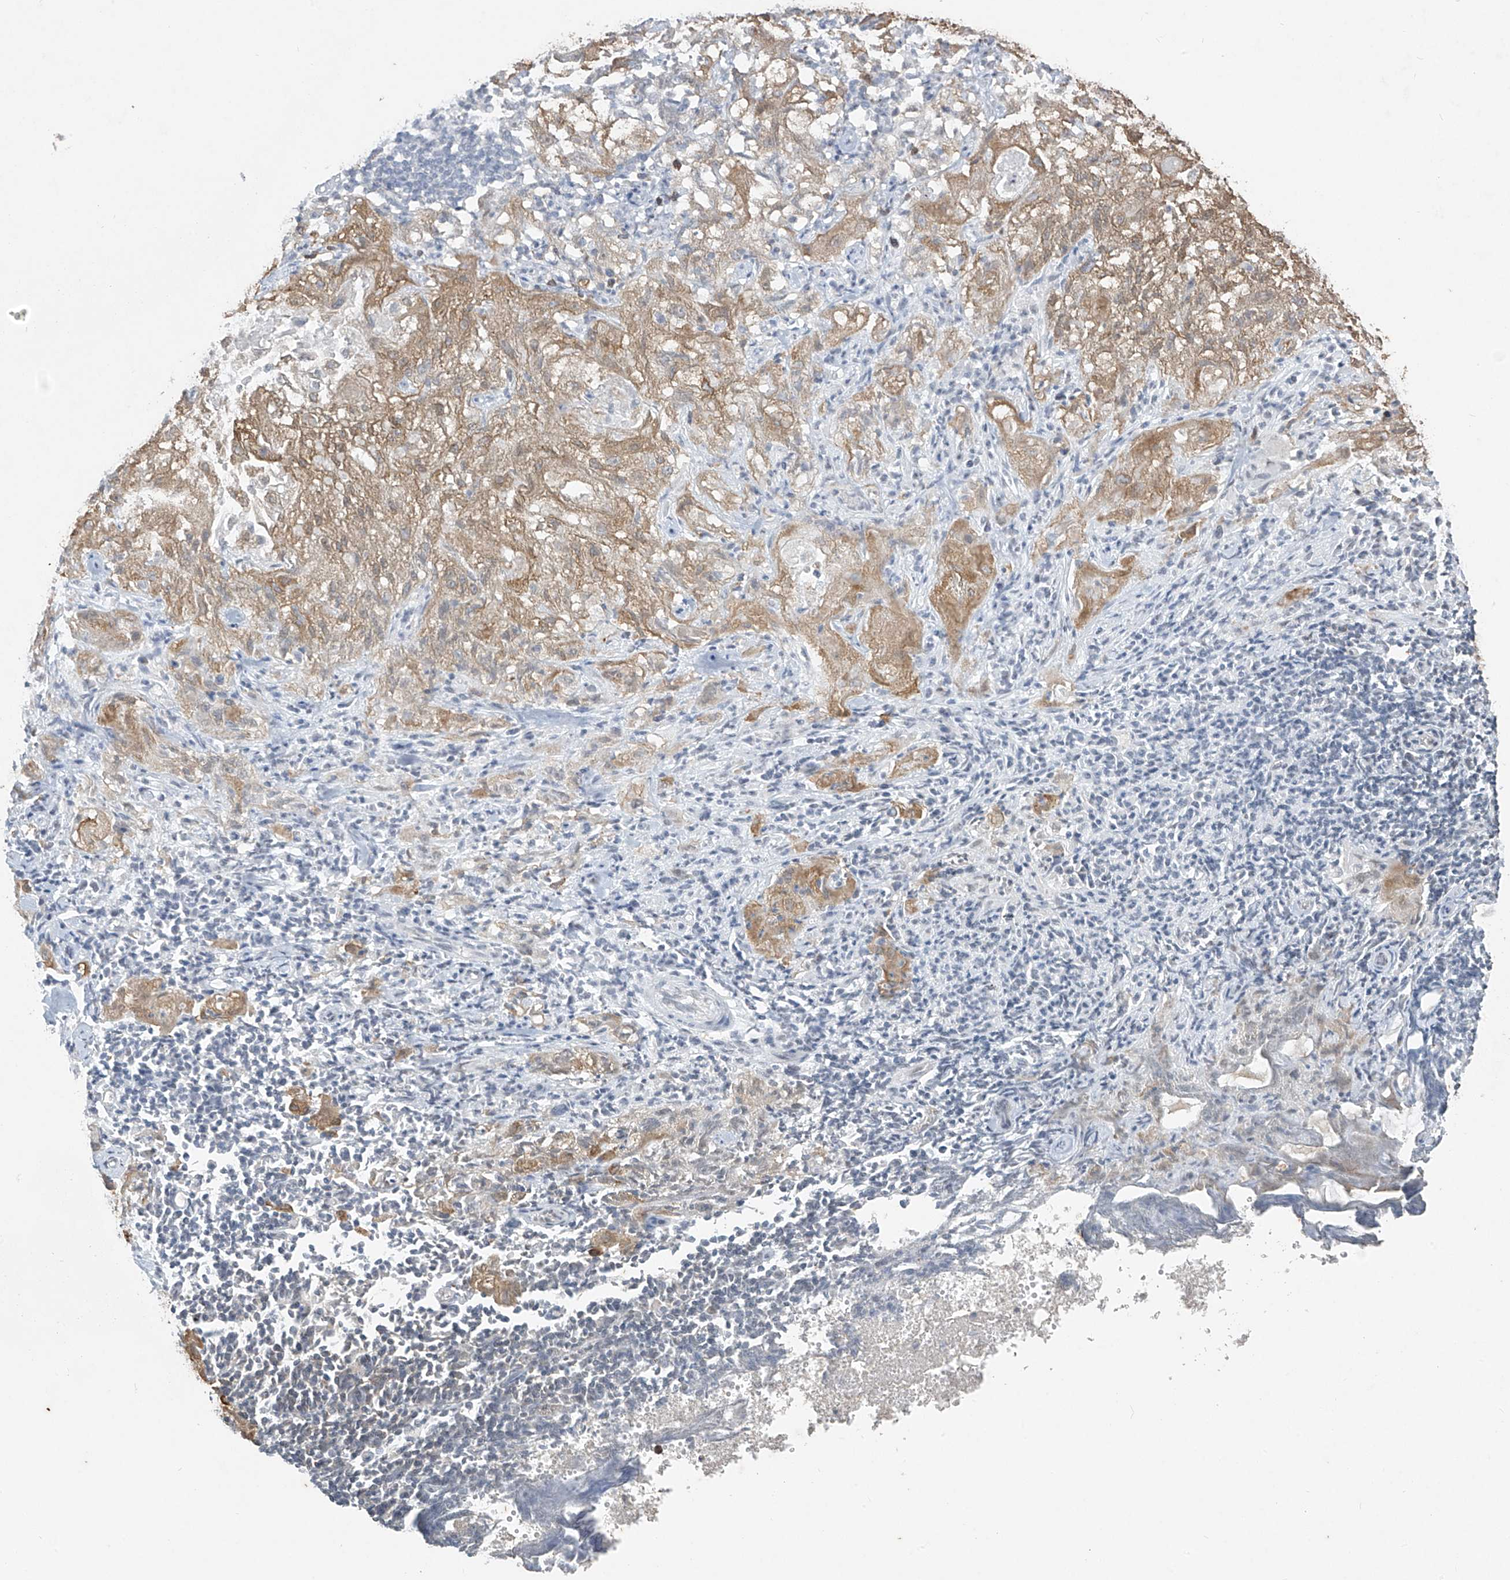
{"staining": {"intensity": "moderate", "quantity": ">75%", "location": "cytoplasmic/membranous"}, "tissue": "lung cancer", "cell_type": "Tumor cells", "image_type": "cancer", "snomed": [{"axis": "morphology", "description": "Inflammation, NOS"}, {"axis": "morphology", "description": "Squamous cell carcinoma, NOS"}, {"axis": "topography", "description": "Lymph node"}, {"axis": "topography", "description": "Soft tissue"}, {"axis": "topography", "description": "Lung"}], "caption": "Immunohistochemistry of lung cancer shows medium levels of moderate cytoplasmic/membranous expression in about >75% of tumor cells.", "gene": "TFEC", "patient": {"sex": "male", "age": 66}}